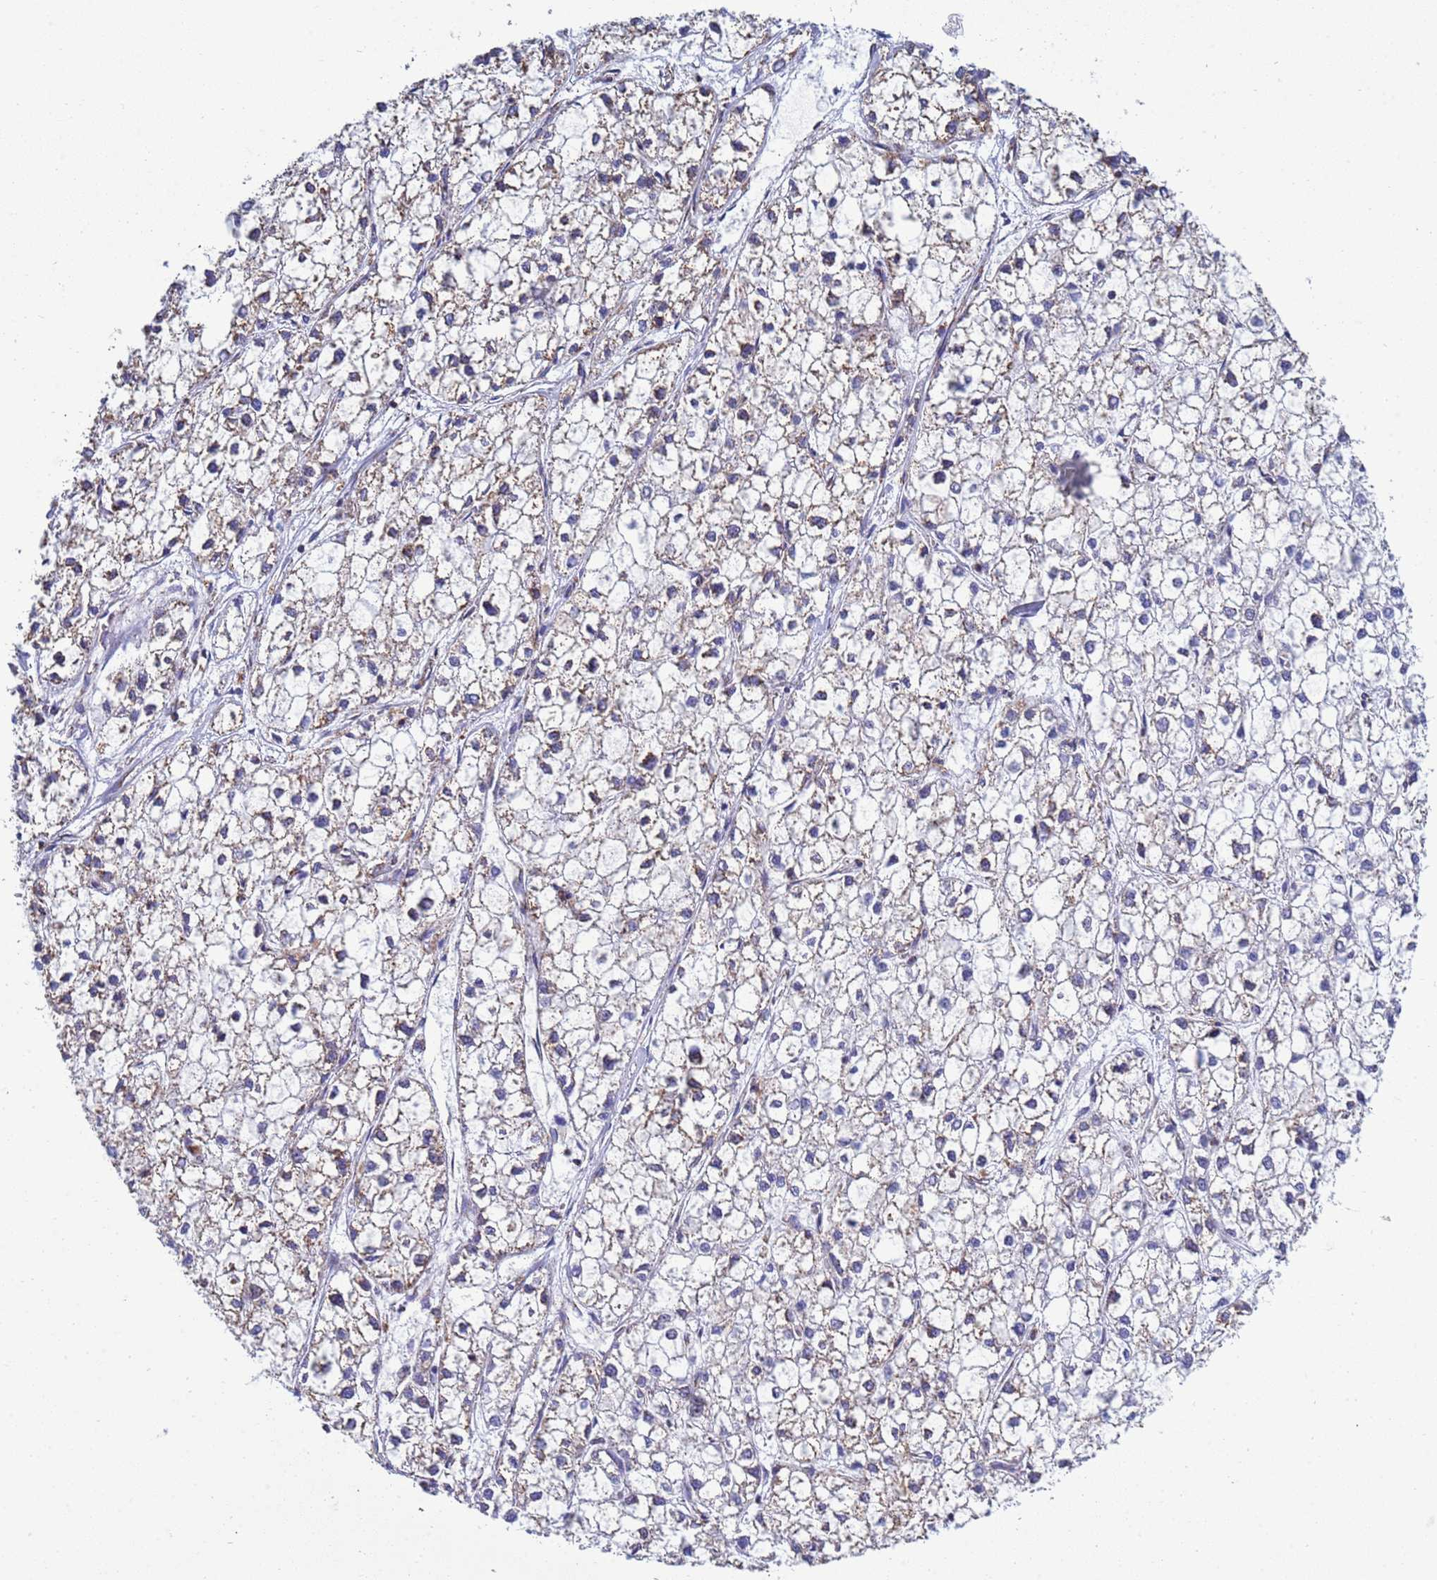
{"staining": {"intensity": "weak", "quantity": "<25%", "location": "cytoplasmic/membranous"}, "tissue": "liver cancer", "cell_type": "Tumor cells", "image_type": "cancer", "snomed": [{"axis": "morphology", "description": "Carcinoma, Hepatocellular, NOS"}, {"axis": "topography", "description": "Liver"}], "caption": "Immunohistochemistry (IHC) photomicrograph of neoplastic tissue: human liver hepatocellular carcinoma stained with DAB (3,3'-diaminobenzidine) demonstrates no significant protein positivity in tumor cells.", "gene": "COQ4", "patient": {"sex": "female", "age": 43}}